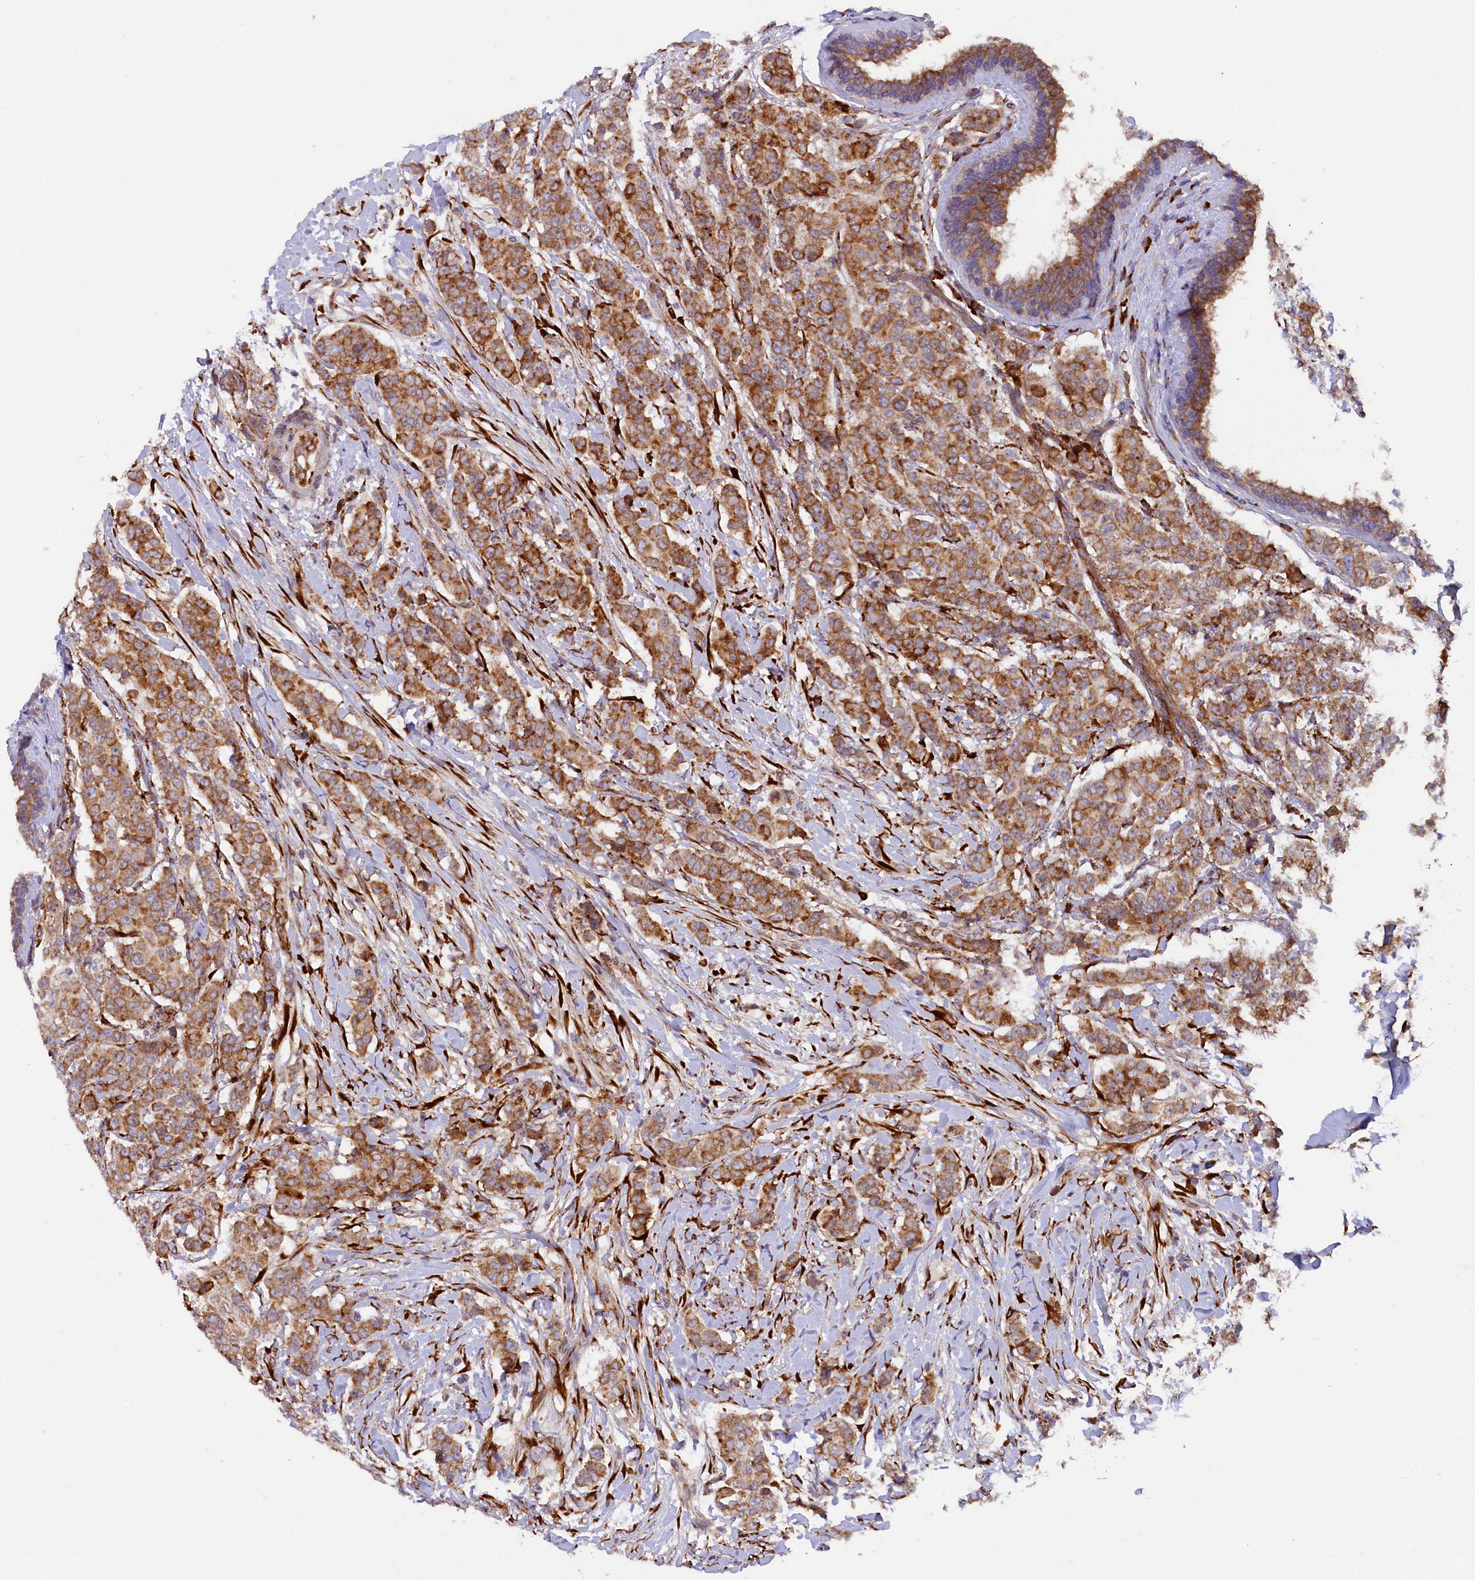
{"staining": {"intensity": "moderate", "quantity": ">75%", "location": "cytoplasmic/membranous"}, "tissue": "breast cancer", "cell_type": "Tumor cells", "image_type": "cancer", "snomed": [{"axis": "morphology", "description": "Duct carcinoma"}, {"axis": "topography", "description": "Breast"}], "caption": "Immunohistochemical staining of breast cancer shows medium levels of moderate cytoplasmic/membranous staining in approximately >75% of tumor cells. The staining was performed using DAB (3,3'-diaminobenzidine) to visualize the protein expression in brown, while the nuclei were stained in blue with hematoxylin (Magnification: 20x).", "gene": "SSC5D", "patient": {"sex": "female", "age": 40}}